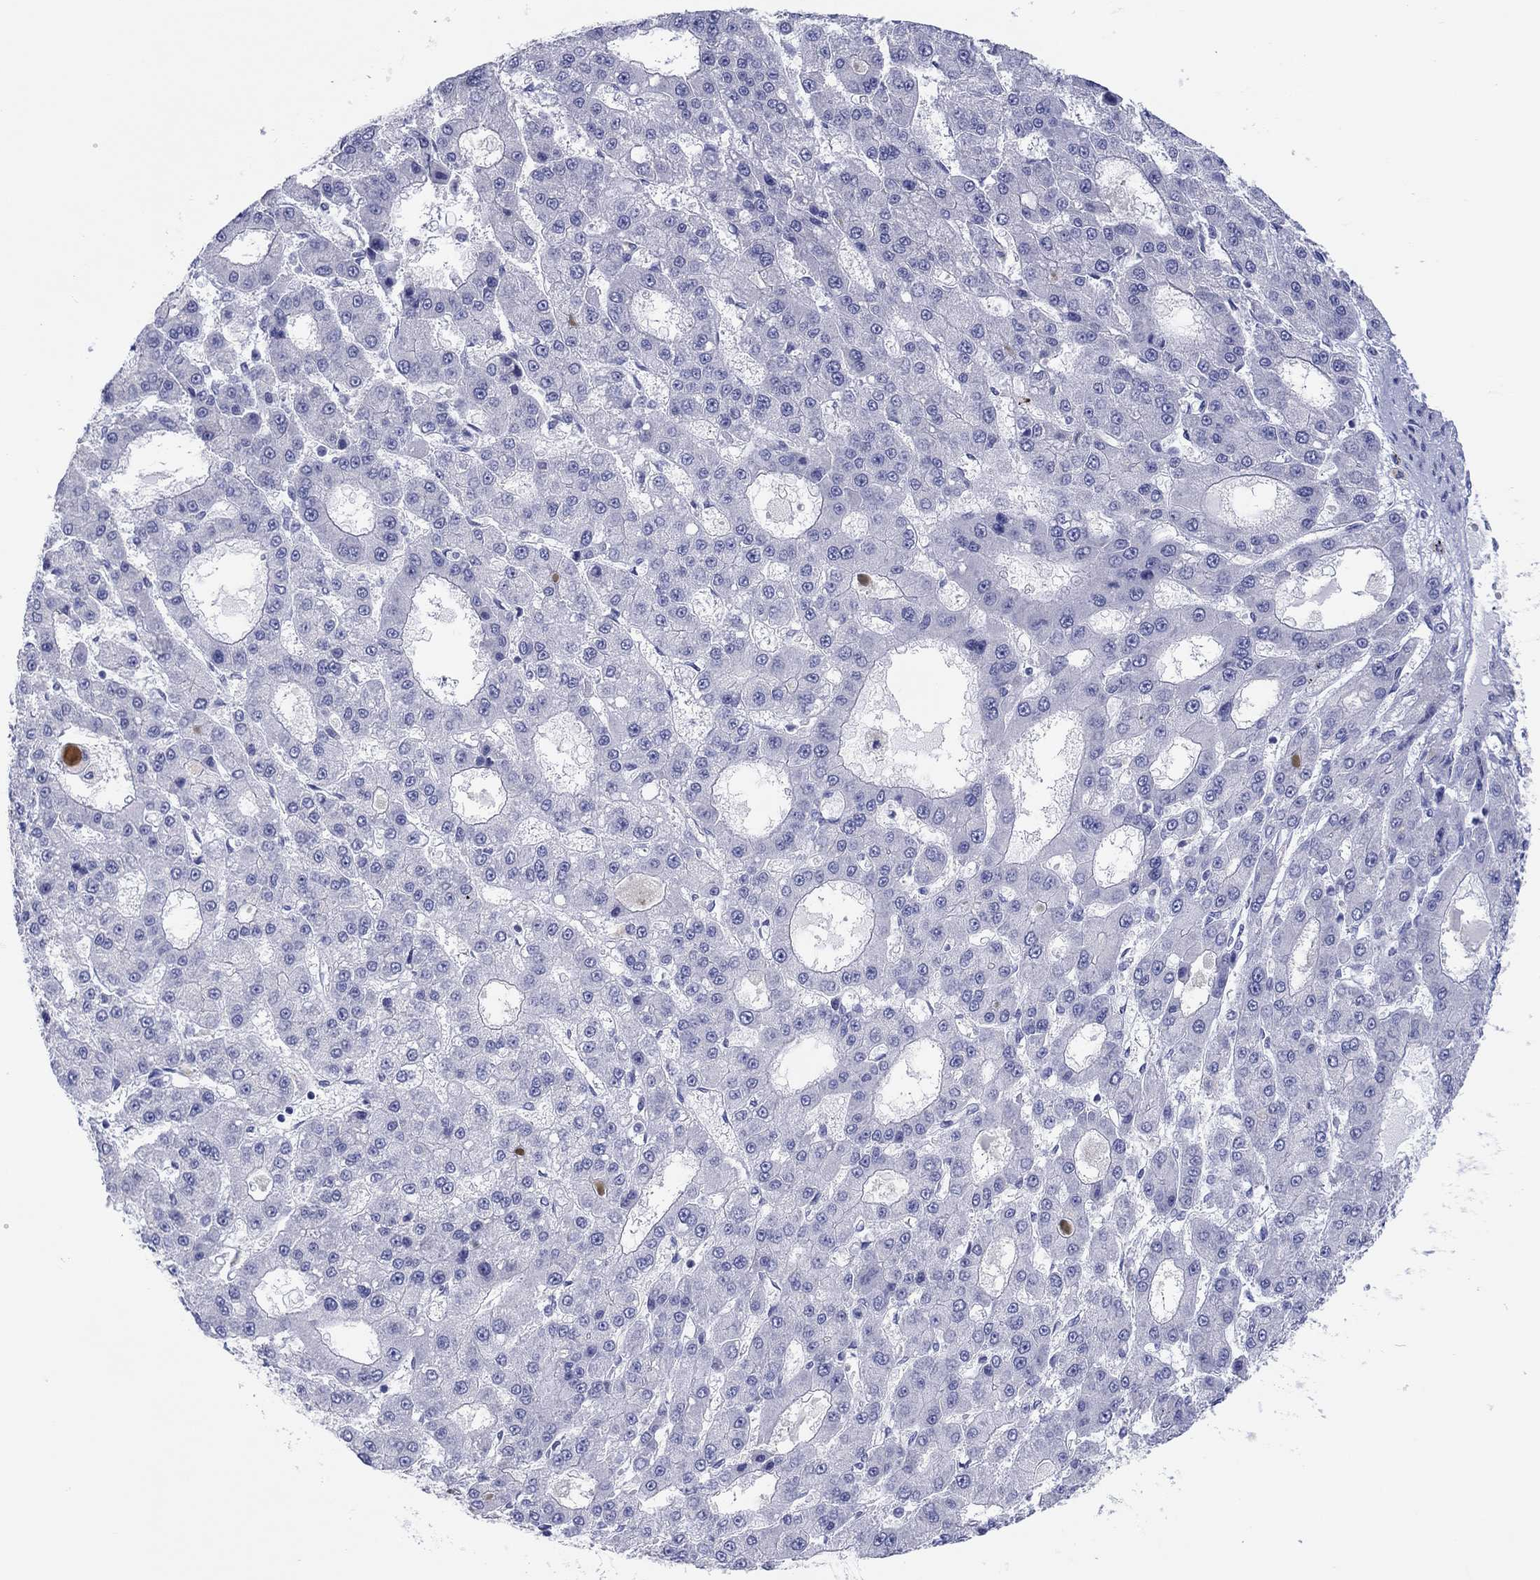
{"staining": {"intensity": "negative", "quantity": "none", "location": "none"}, "tissue": "liver cancer", "cell_type": "Tumor cells", "image_type": "cancer", "snomed": [{"axis": "morphology", "description": "Carcinoma, Hepatocellular, NOS"}, {"axis": "topography", "description": "Liver"}], "caption": "There is no significant expression in tumor cells of liver cancer.", "gene": "ERICH3", "patient": {"sex": "male", "age": 70}}